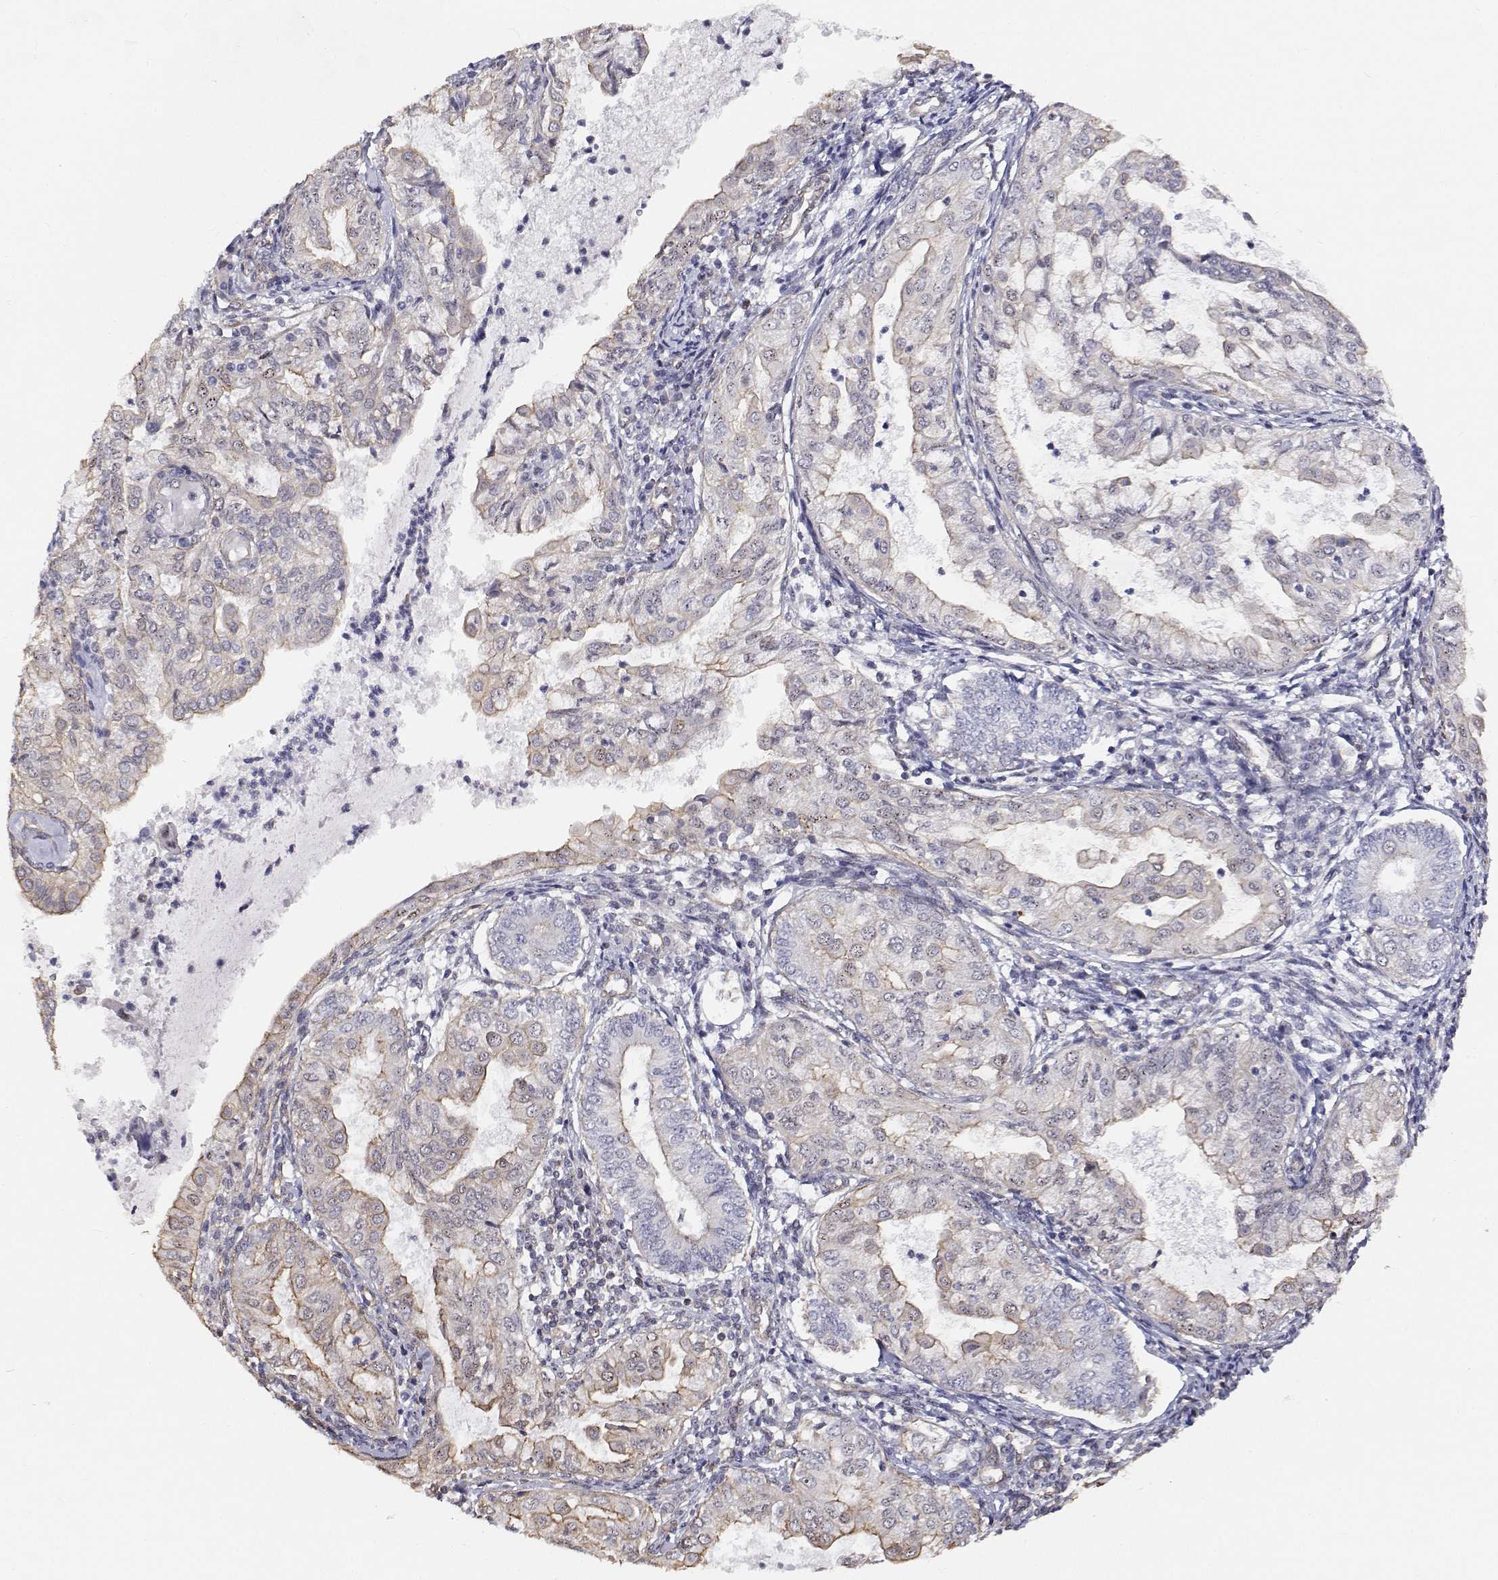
{"staining": {"intensity": "negative", "quantity": "none", "location": "none"}, "tissue": "endometrial cancer", "cell_type": "Tumor cells", "image_type": "cancer", "snomed": [{"axis": "morphology", "description": "Adenocarcinoma, NOS"}, {"axis": "topography", "description": "Endometrium"}], "caption": "There is no significant expression in tumor cells of endometrial cancer. (Brightfield microscopy of DAB IHC at high magnification).", "gene": "GSDMA", "patient": {"sex": "female", "age": 68}}